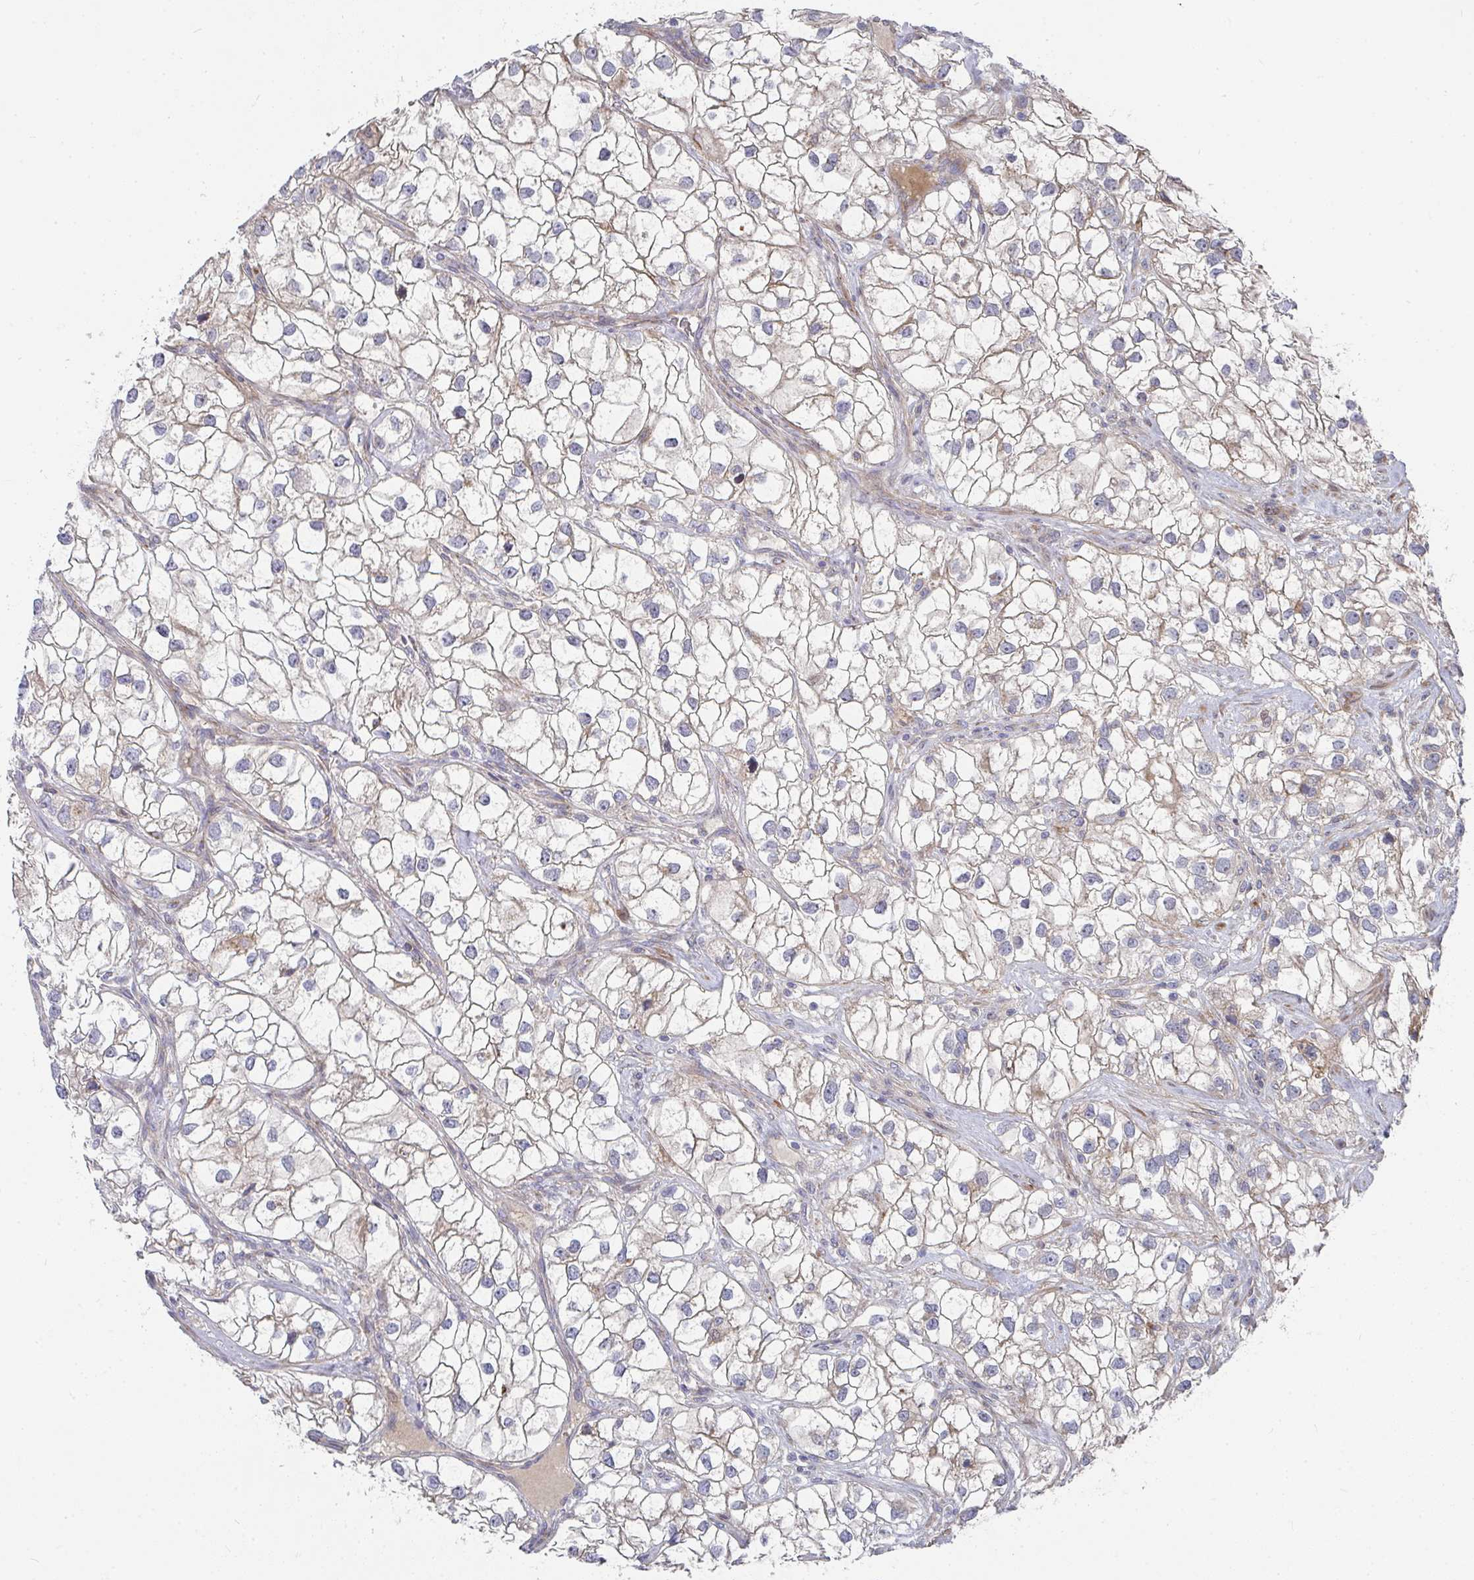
{"staining": {"intensity": "moderate", "quantity": "25%-75%", "location": "cytoplasmic/membranous"}, "tissue": "renal cancer", "cell_type": "Tumor cells", "image_type": "cancer", "snomed": [{"axis": "morphology", "description": "Adenocarcinoma, NOS"}, {"axis": "topography", "description": "Kidney"}], "caption": "The image exhibits staining of renal adenocarcinoma, revealing moderate cytoplasmic/membranous protein staining (brown color) within tumor cells.", "gene": "RHEBL1", "patient": {"sex": "male", "age": 59}}